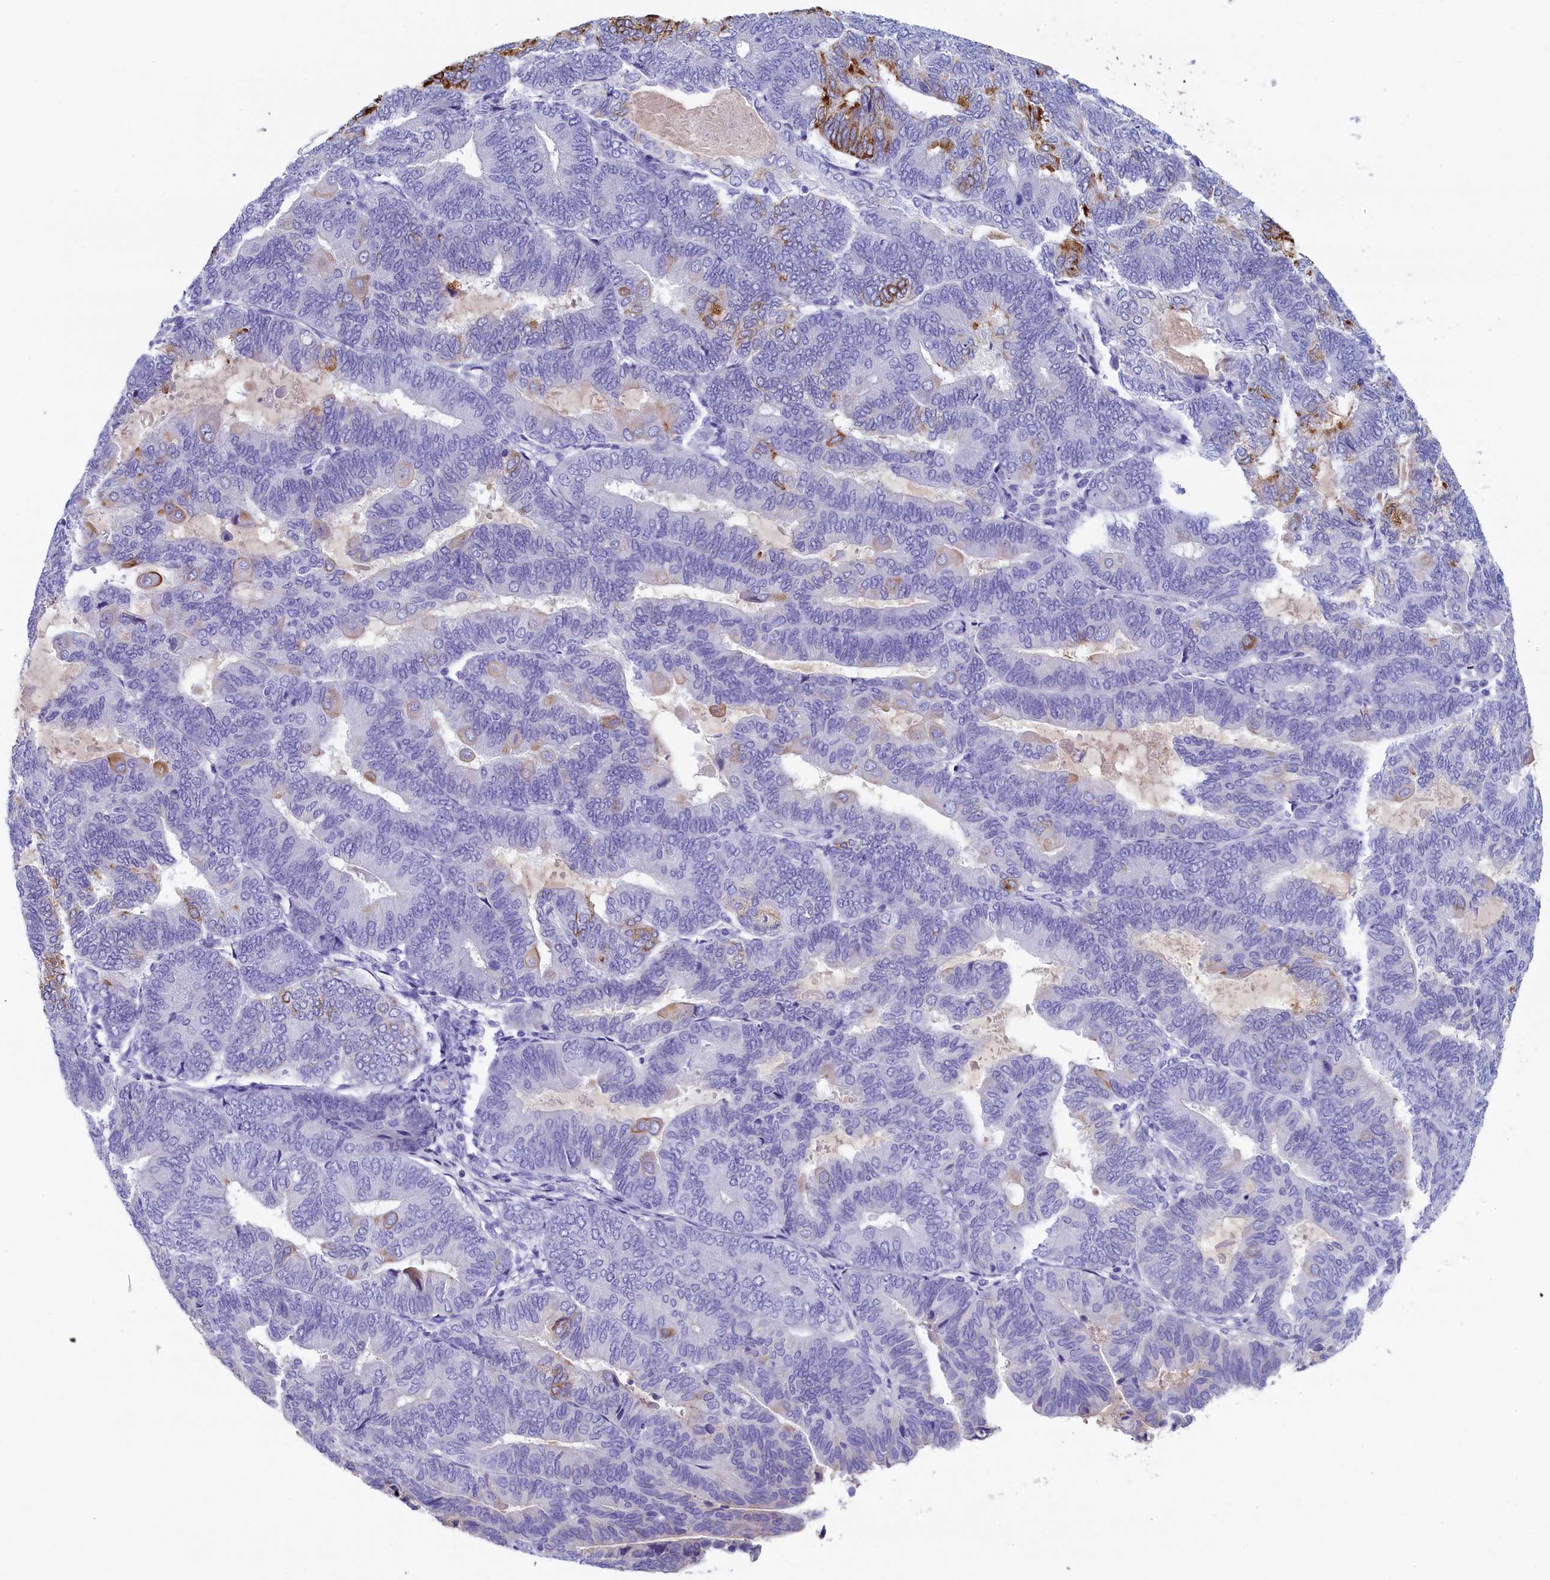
{"staining": {"intensity": "moderate", "quantity": "<25%", "location": "cytoplasmic/membranous"}, "tissue": "endometrial cancer", "cell_type": "Tumor cells", "image_type": "cancer", "snomed": [{"axis": "morphology", "description": "Adenocarcinoma, NOS"}, {"axis": "topography", "description": "Endometrium"}], "caption": "Immunohistochemistry (IHC) of adenocarcinoma (endometrial) demonstrates low levels of moderate cytoplasmic/membranous positivity in about <25% of tumor cells.", "gene": "GUCA1C", "patient": {"sex": "female", "age": 81}}